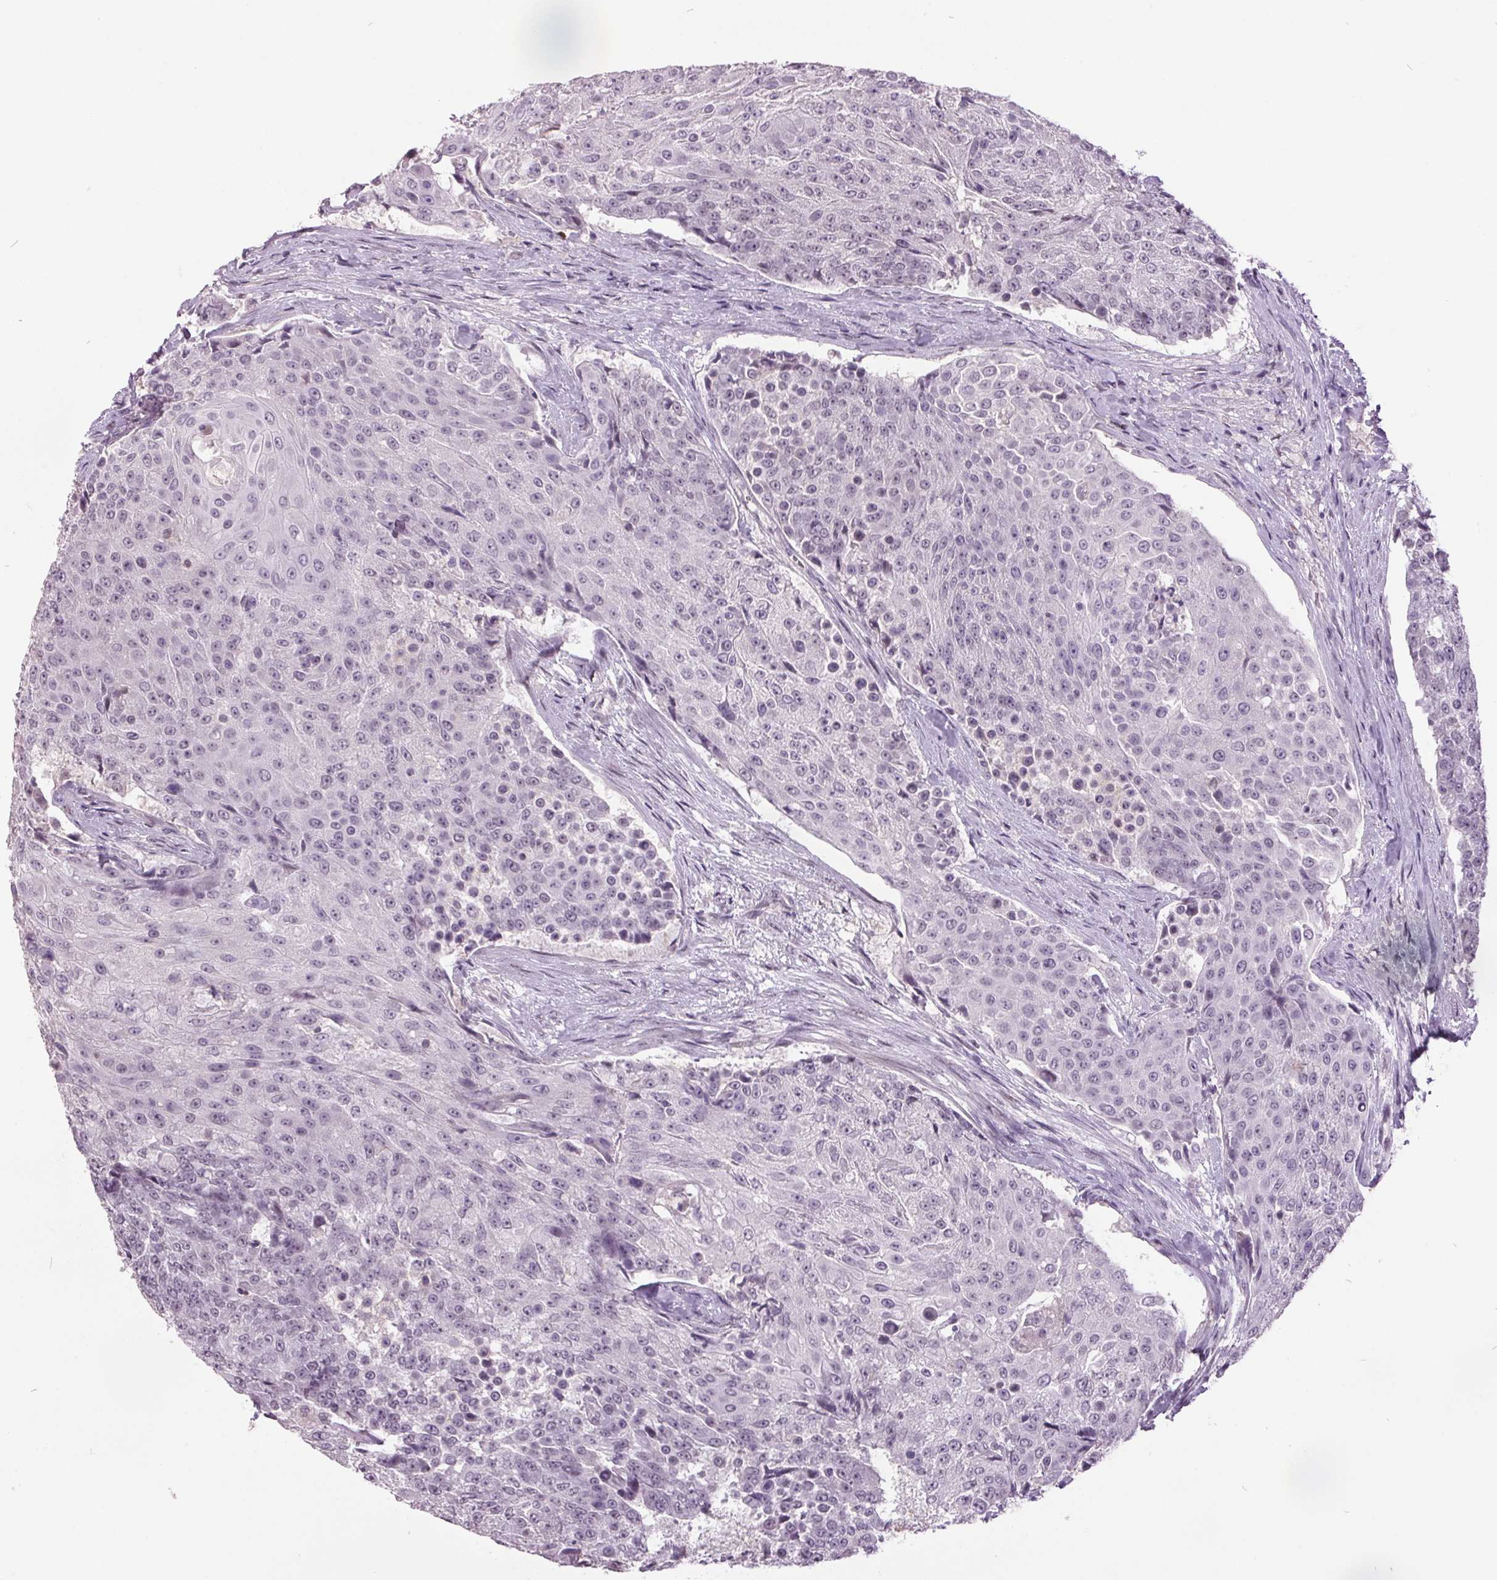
{"staining": {"intensity": "negative", "quantity": "none", "location": "none"}, "tissue": "urothelial cancer", "cell_type": "Tumor cells", "image_type": "cancer", "snomed": [{"axis": "morphology", "description": "Urothelial carcinoma, High grade"}, {"axis": "topography", "description": "Urinary bladder"}], "caption": "Urothelial cancer was stained to show a protein in brown. There is no significant staining in tumor cells.", "gene": "C2orf16", "patient": {"sex": "female", "age": 63}}